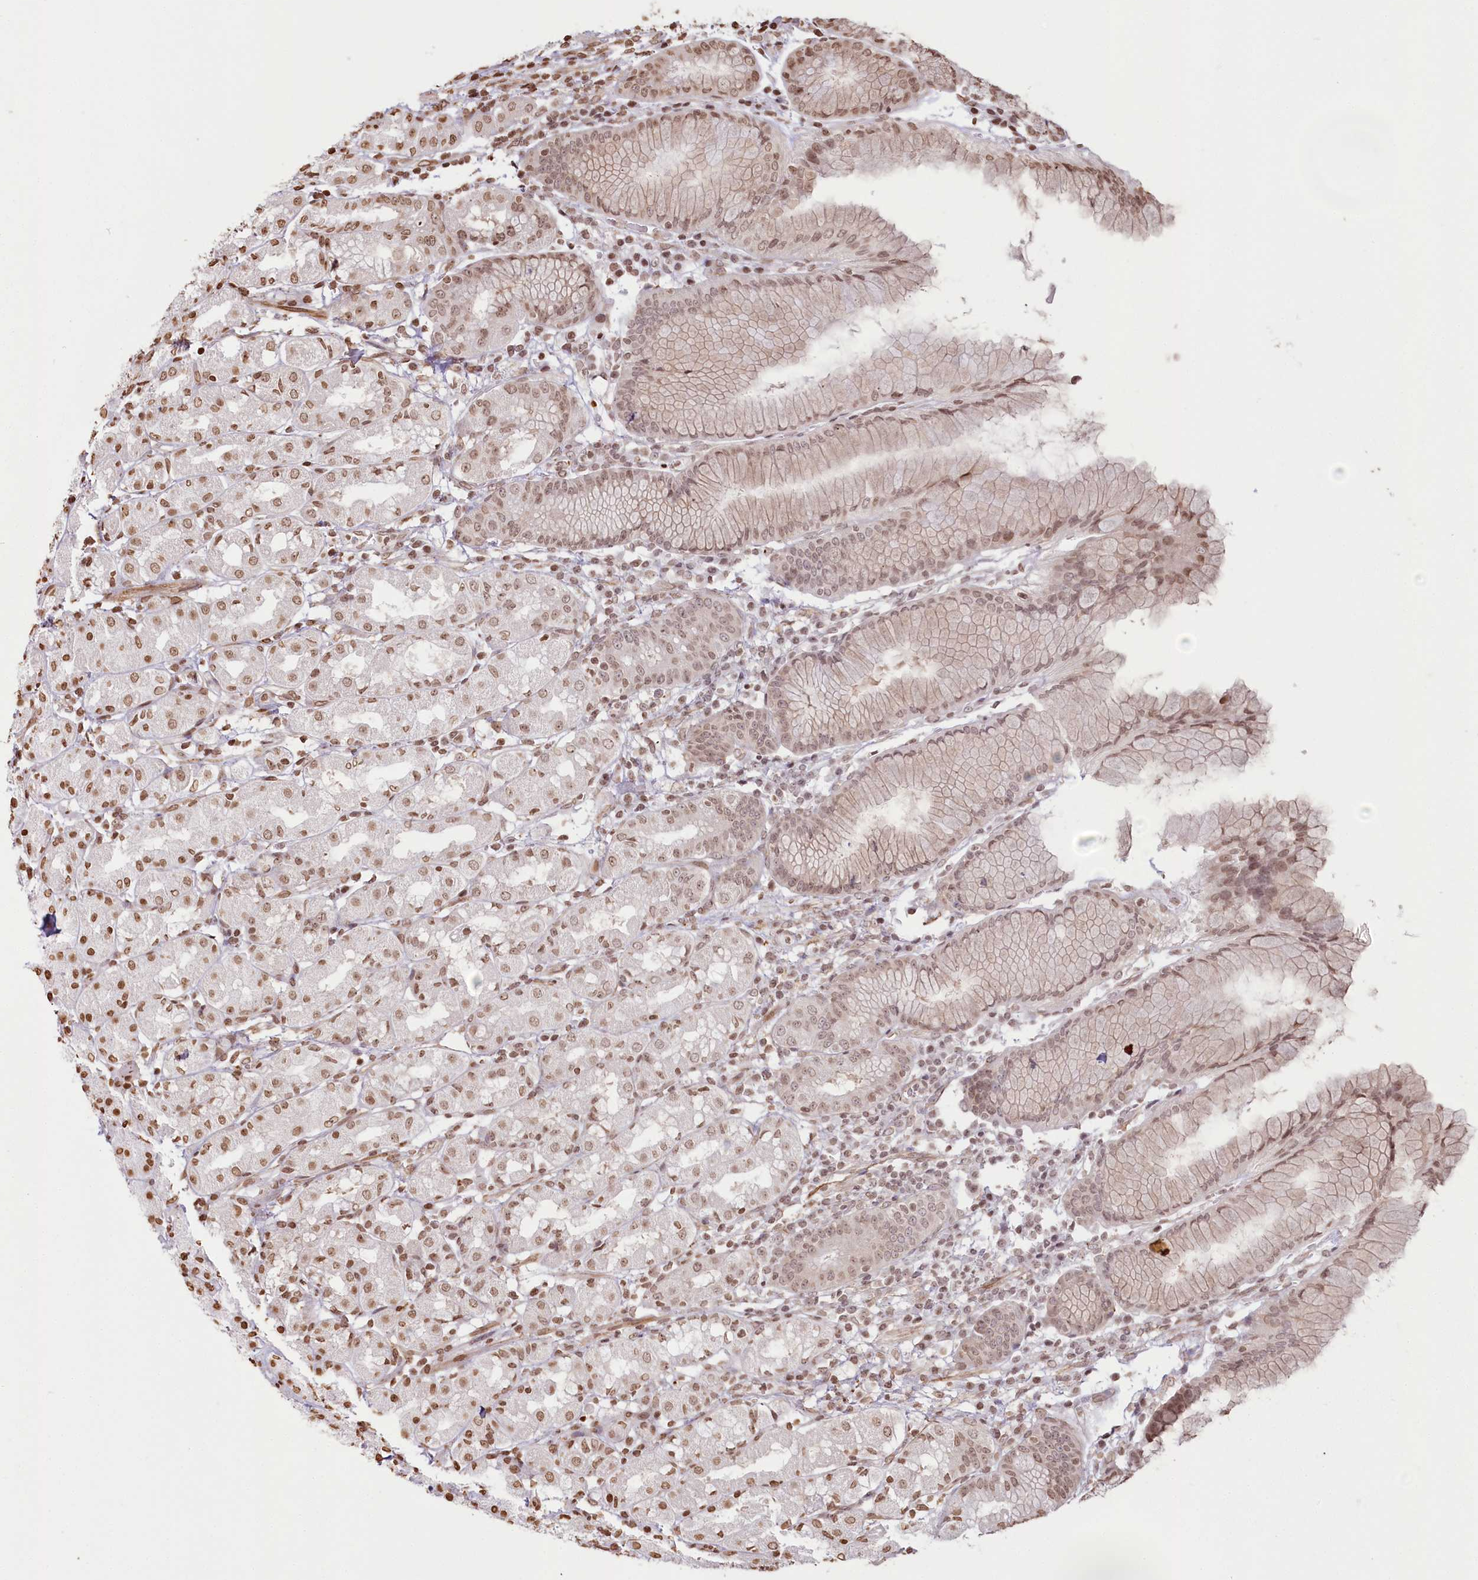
{"staining": {"intensity": "moderate", "quantity": ">75%", "location": "nuclear"}, "tissue": "stomach", "cell_type": "Glandular cells", "image_type": "normal", "snomed": [{"axis": "morphology", "description": "Normal tissue, NOS"}, {"axis": "topography", "description": "Stomach, lower"}], "caption": "Glandular cells demonstrate moderate nuclear staining in approximately >75% of cells in unremarkable stomach. Immunohistochemistry stains the protein in brown and the nuclei are stained blue.", "gene": "FAM13A", "patient": {"sex": "female", "age": 56}}